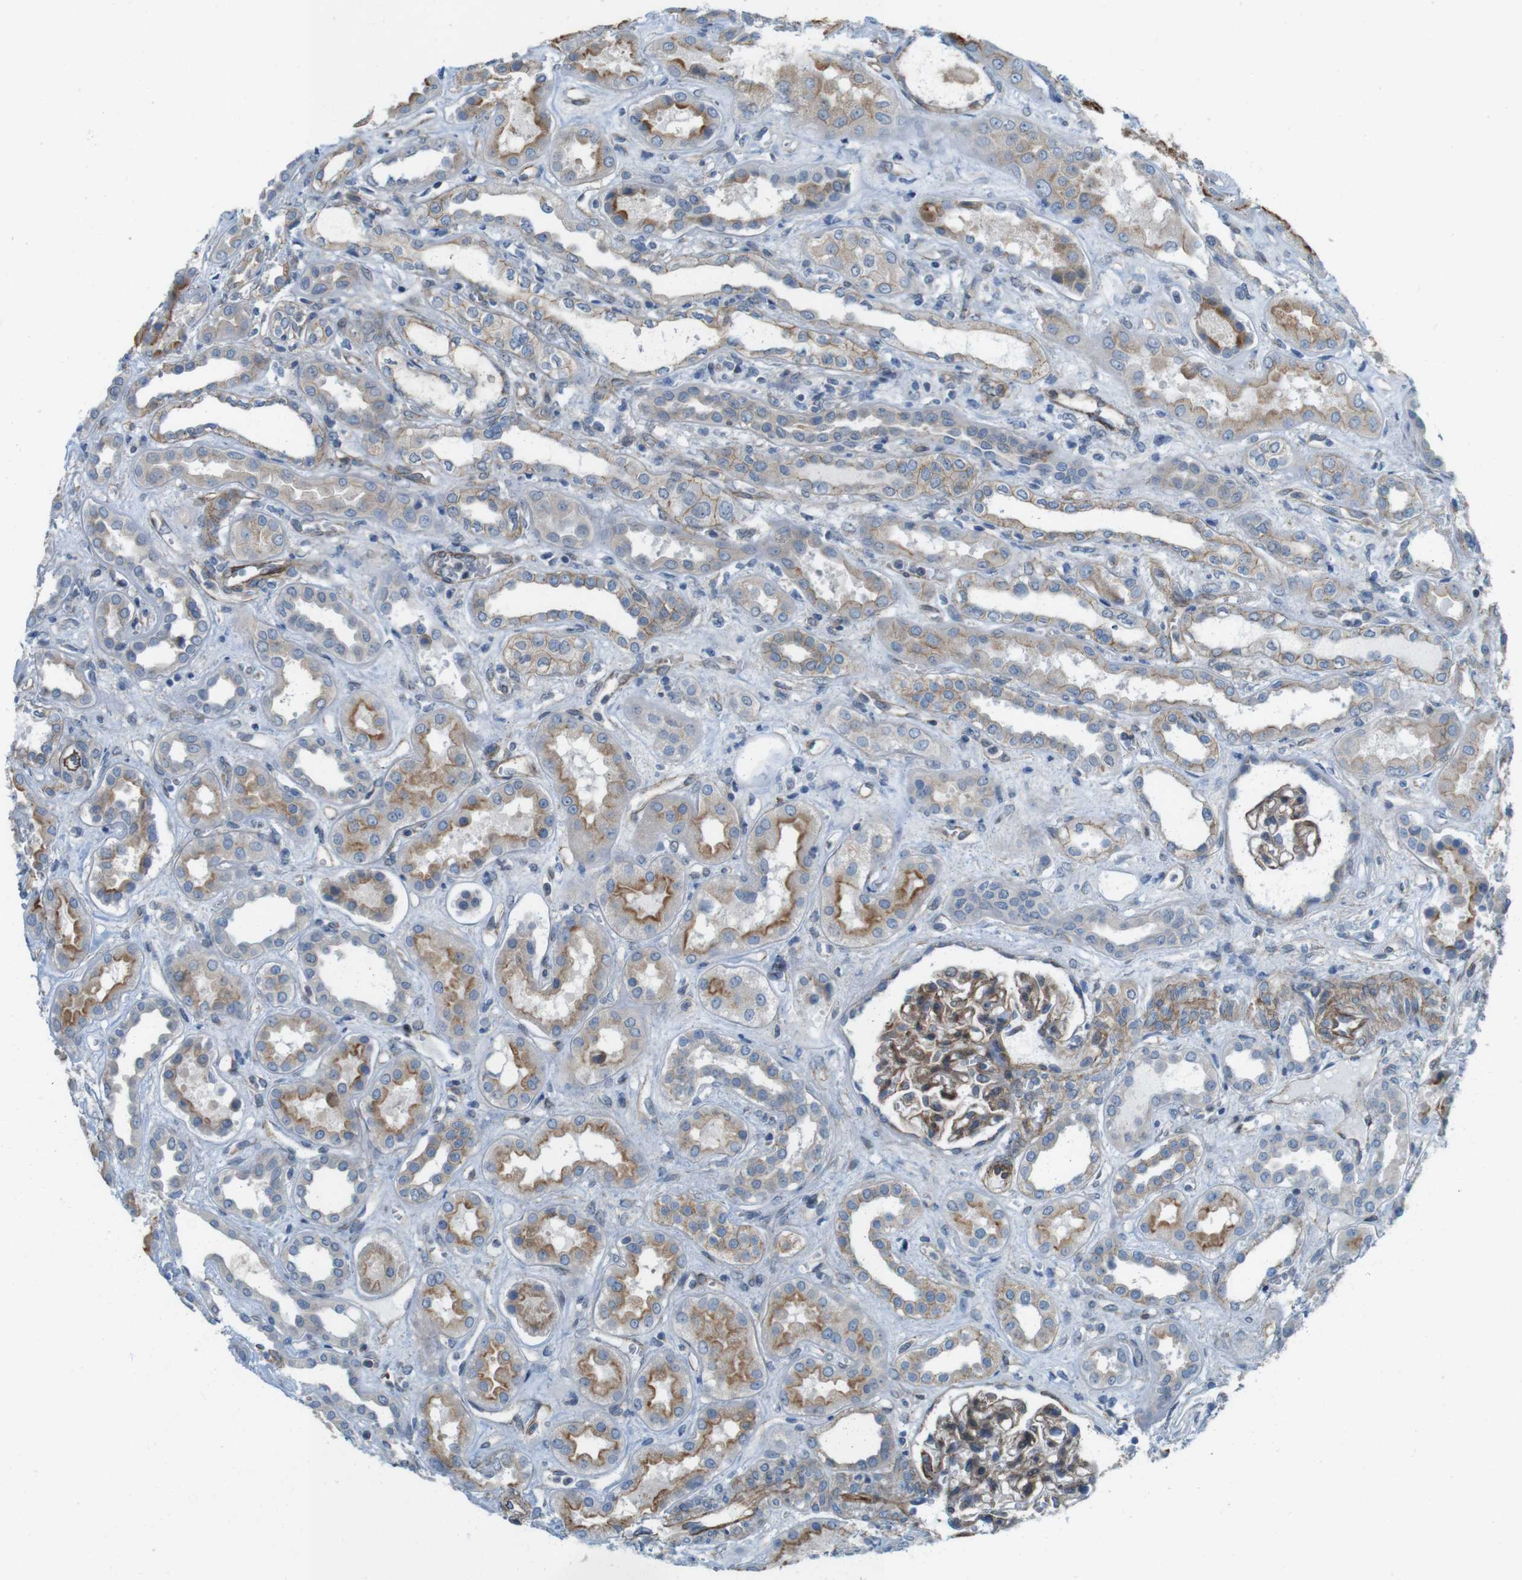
{"staining": {"intensity": "weak", "quantity": ">75%", "location": "cytoplasmic/membranous"}, "tissue": "kidney", "cell_type": "Cells in glomeruli", "image_type": "normal", "snomed": [{"axis": "morphology", "description": "Normal tissue, NOS"}, {"axis": "topography", "description": "Kidney"}], "caption": "IHC histopathology image of unremarkable kidney stained for a protein (brown), which shows low levels of weak cytoplasmic/membranous positivity in about >75% of cells in glomeruli.", "gene": "SKI", "patient": {"sex": "male", "age": 59}}